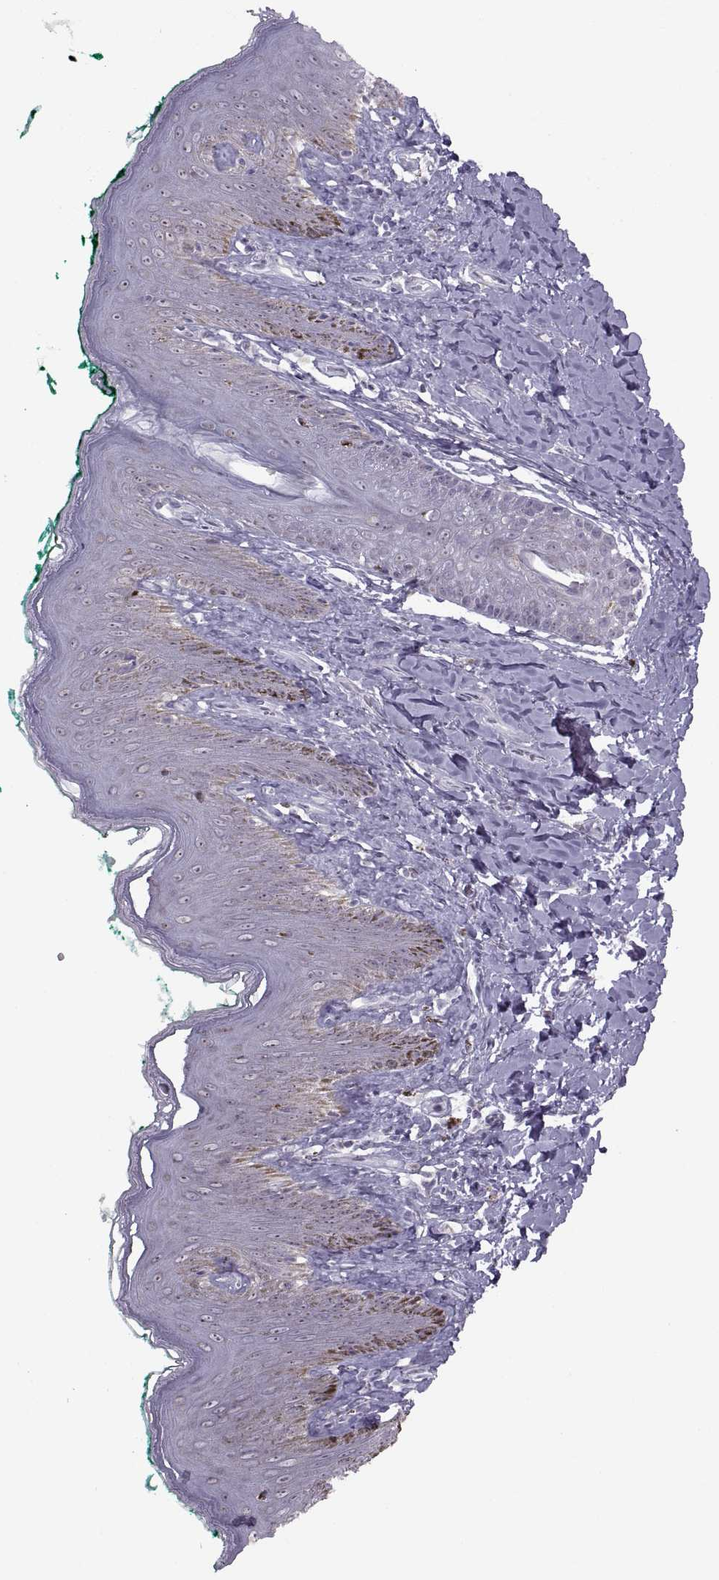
{"staining": {"intensity": "weak", "quantity": "<25%", "location": "cytoplasmic/membranous"}, "tissue": "skin", "cell_type": "Epidermal cells", "image_type": "normal", "snomed": [{"axis": "morphology", "description": "Normal tissue, NOS"}, {"axis": "topography", "description": "Vulva"}], "caption": "IHC of unremarkable skin reveals no positivity in epidermal cells.", "gene": "ASIC2", "patient": {"sex": "female", "age": 66}}